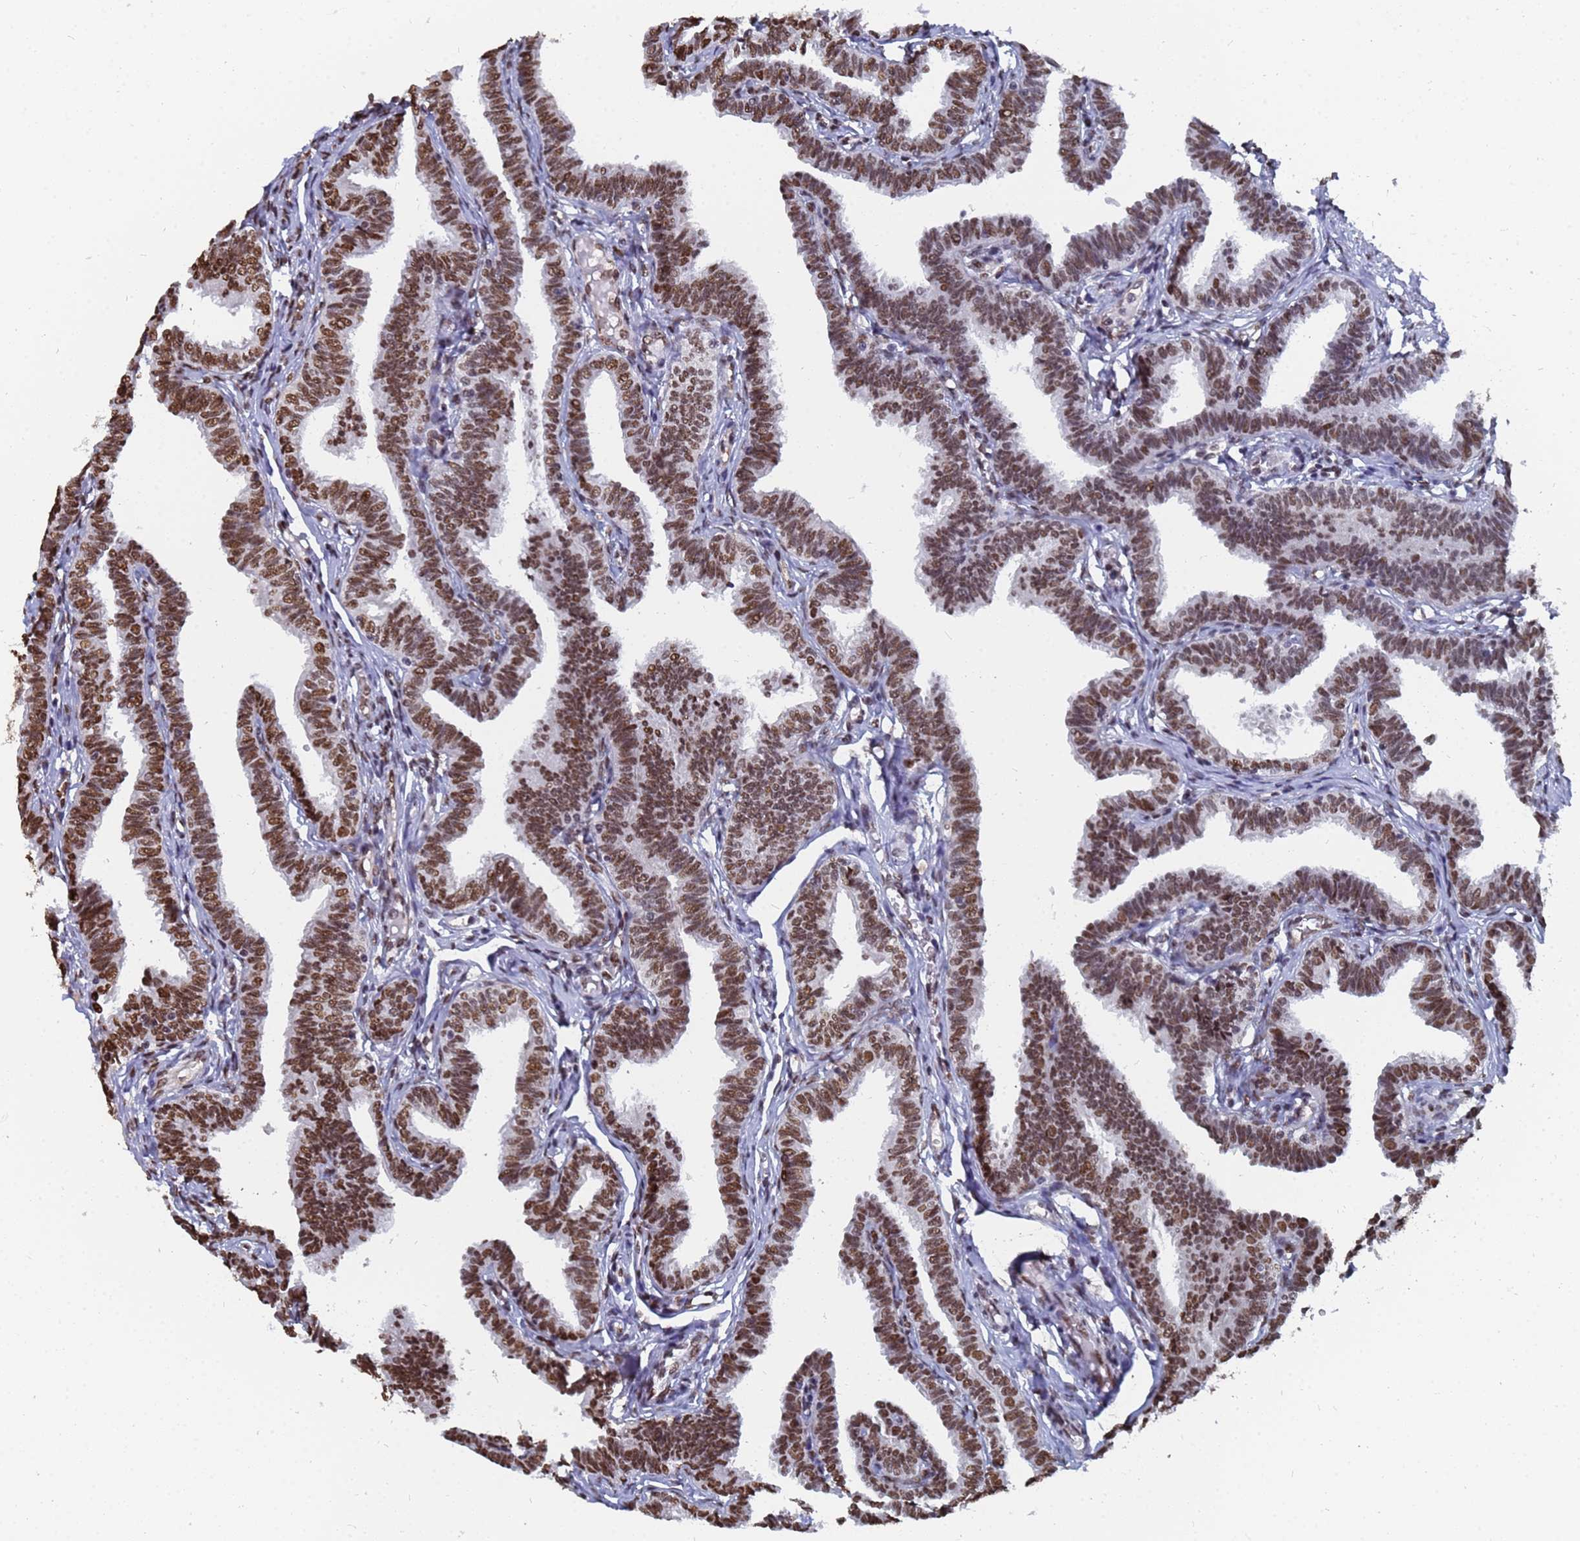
{"staining": {"intensity": "strong", "quantity": ">75%", "location": "nuclear"}, "tissue": "fallopian tube", "cell_type": "Glandular cells", "image_type": "normal", "snomed": [{"axis": "morphology", "description": "Normal tissue, NOS"}, {"axis": "topography", "description": "Fallopian tube"}, {"axis": "topography", "description": "Ovary"}], "caption": "A brown stain labels strong nuclear positivity of a protein in glandular cells of unremarkable fallopian tube. The protein of interest is stained brown, and the nuclei are stained in blue (DAB (3,3'-diaminobenzidine) IHC with brightfield microscopy, high magnification).", "gene": "RAVER2", "patient": {"sex": "female", "age": 23}}